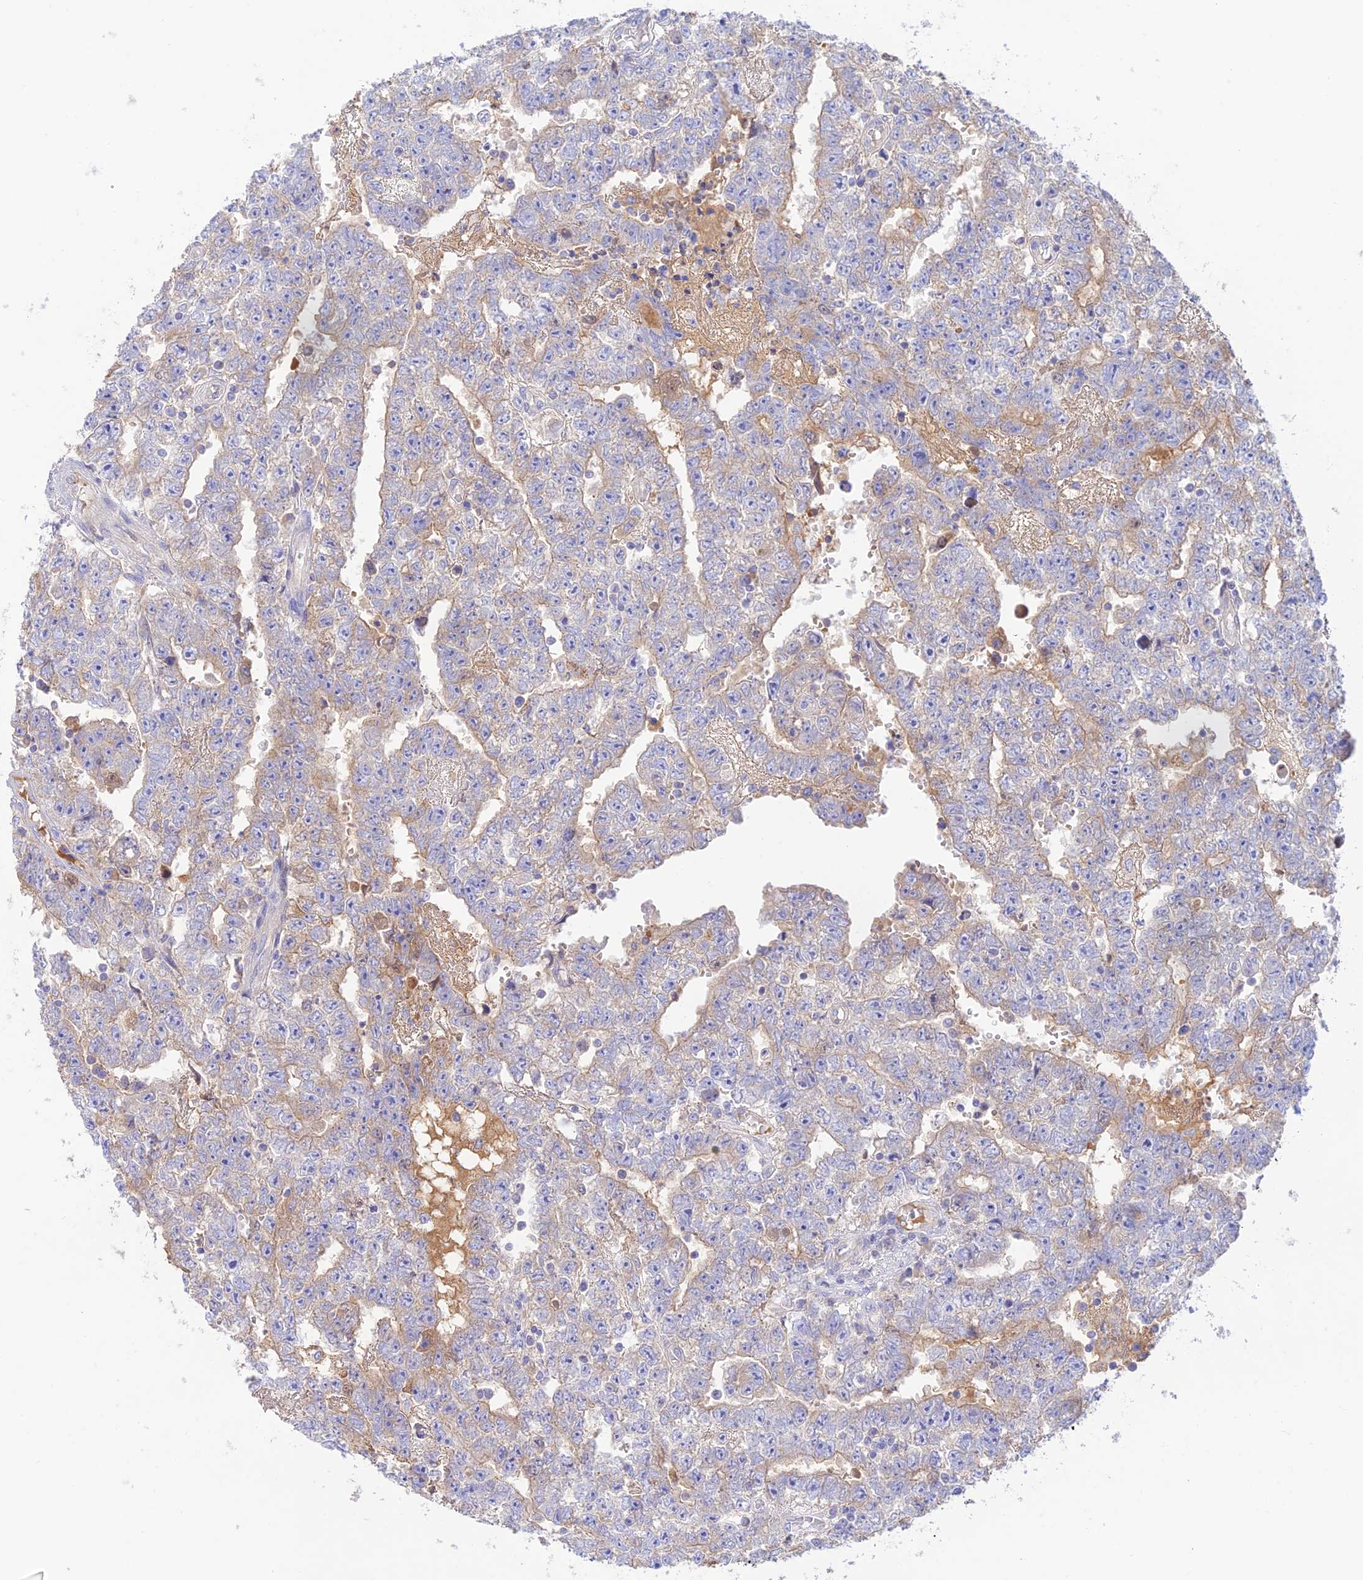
{"staining": {"intensity": "weak", "quantity": "25%-75%", "location": "cytoplasmic/membranous"}, "tissue": "testis cancer", "cell_type": "Tumor cells", "image_type": "cancer", "snomed": [{"axis": "morphology", "description": "Carcinoma, Embryonal, NOS"}, {"axis": "topography", "description": "Testis"}], "caption": "Immunohistochemistry (IHC) staining of testis cancer (embryonal carcinoma), which shows low levels of weak cytoplasmic/membranous staining in approximately 25%-75% of tumor cells indicating weak cytoplasmic/membranous protein staining. The staining was performed using DAB (3,3'-diaminobenzidine) (brown) for protein detection and nuclei were counterstained in hematoxylin (blue).", "gene": "NLRP9", "patient": {"sex": "male", "age": 25}}